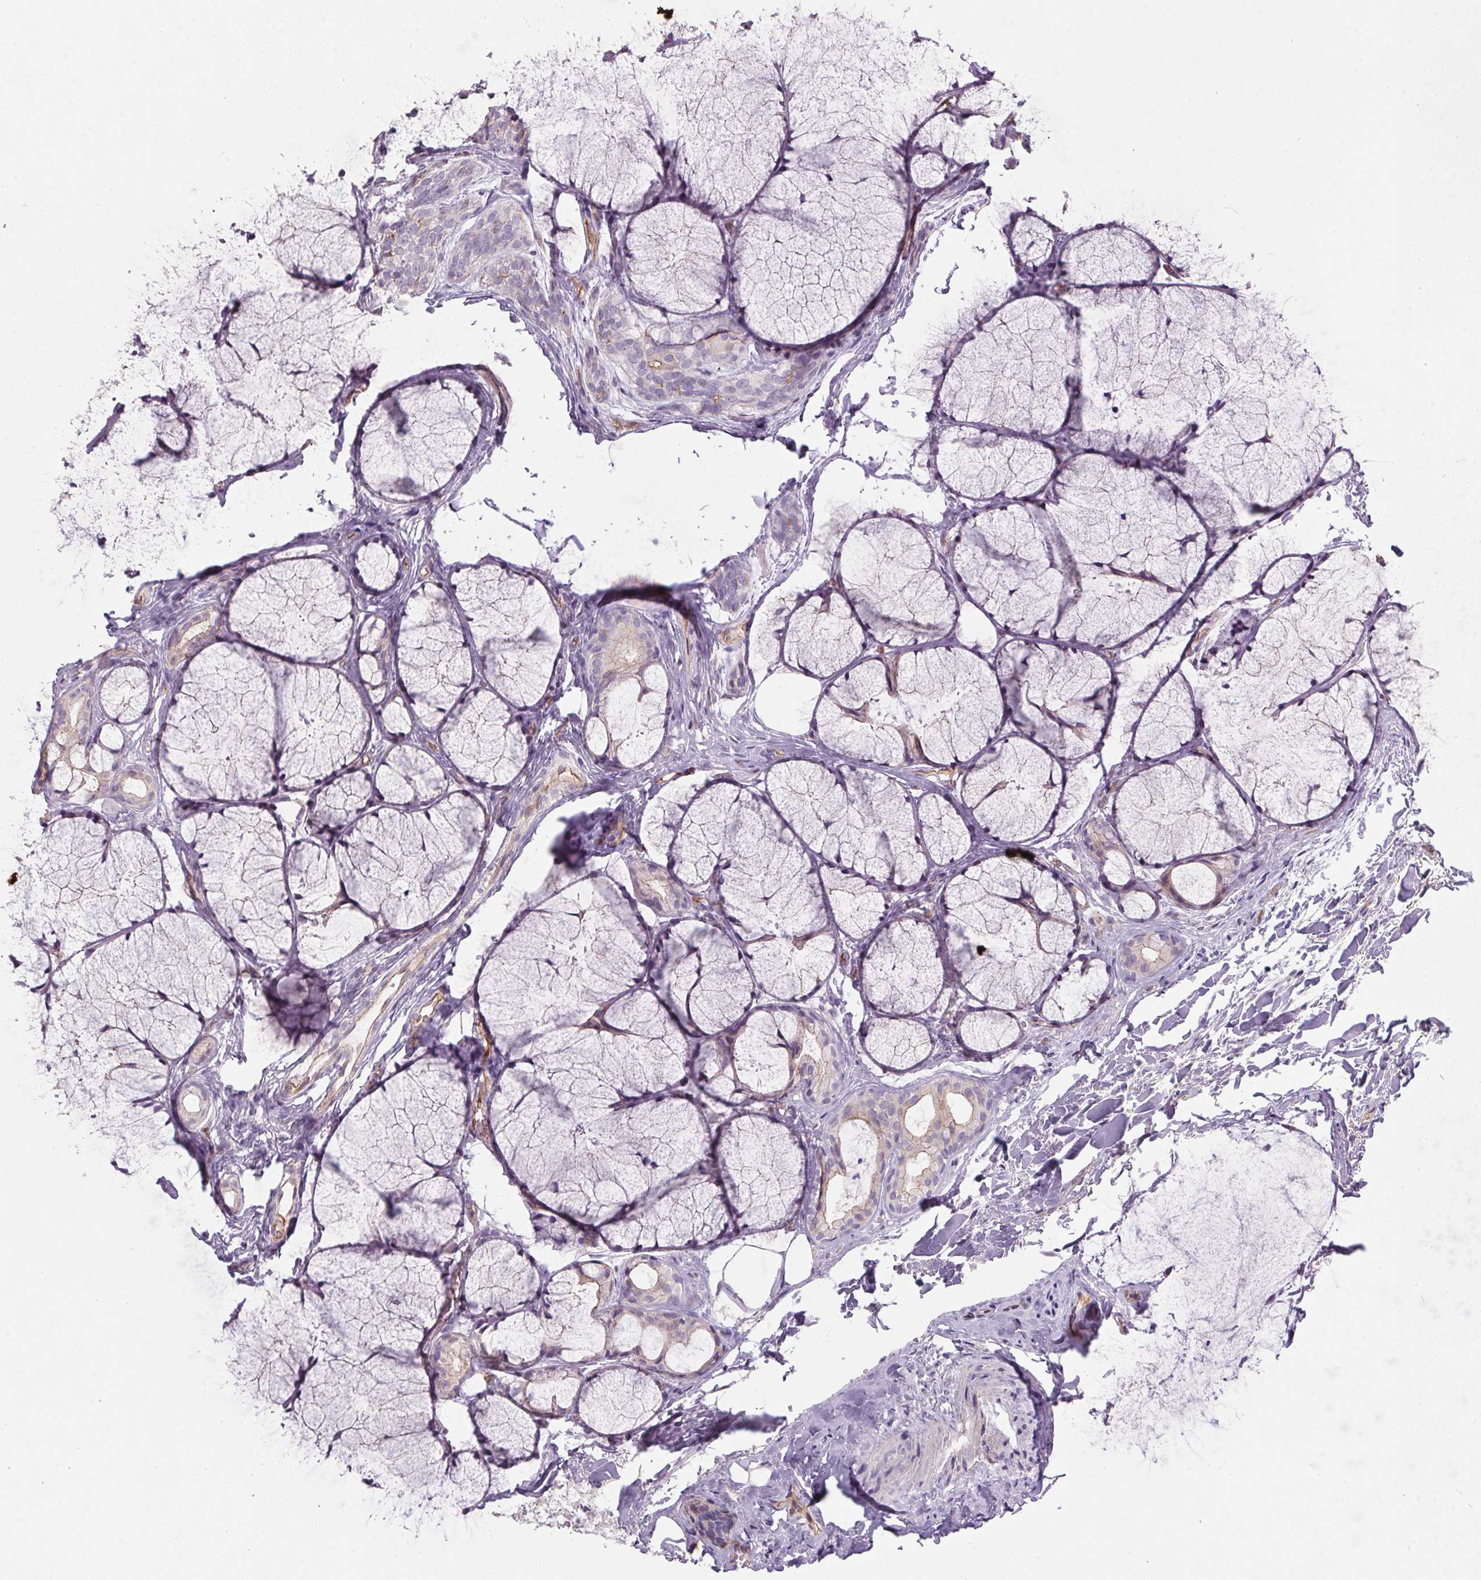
{"staining": {"intensity": "weak", "quantity": "<25%", "location": "cytoplasmic/membranous"}, "tissue": "head and neck cancer", "cell_type": "Tumor cells", "image_type": "cancer", "snomed": [{"axis": "morphology", "description": "Adenocarcinoma, NOS"}, {"axis": "topography", "description": "Head-Neck"}], "caption": "DAB immunohistochemical staining of head and neck cancer (adenocarcinoma) demonstrates no significant staining in tumor cells.", "gene": "APOC4", "patient": {"sex": "male", "age": 66}}